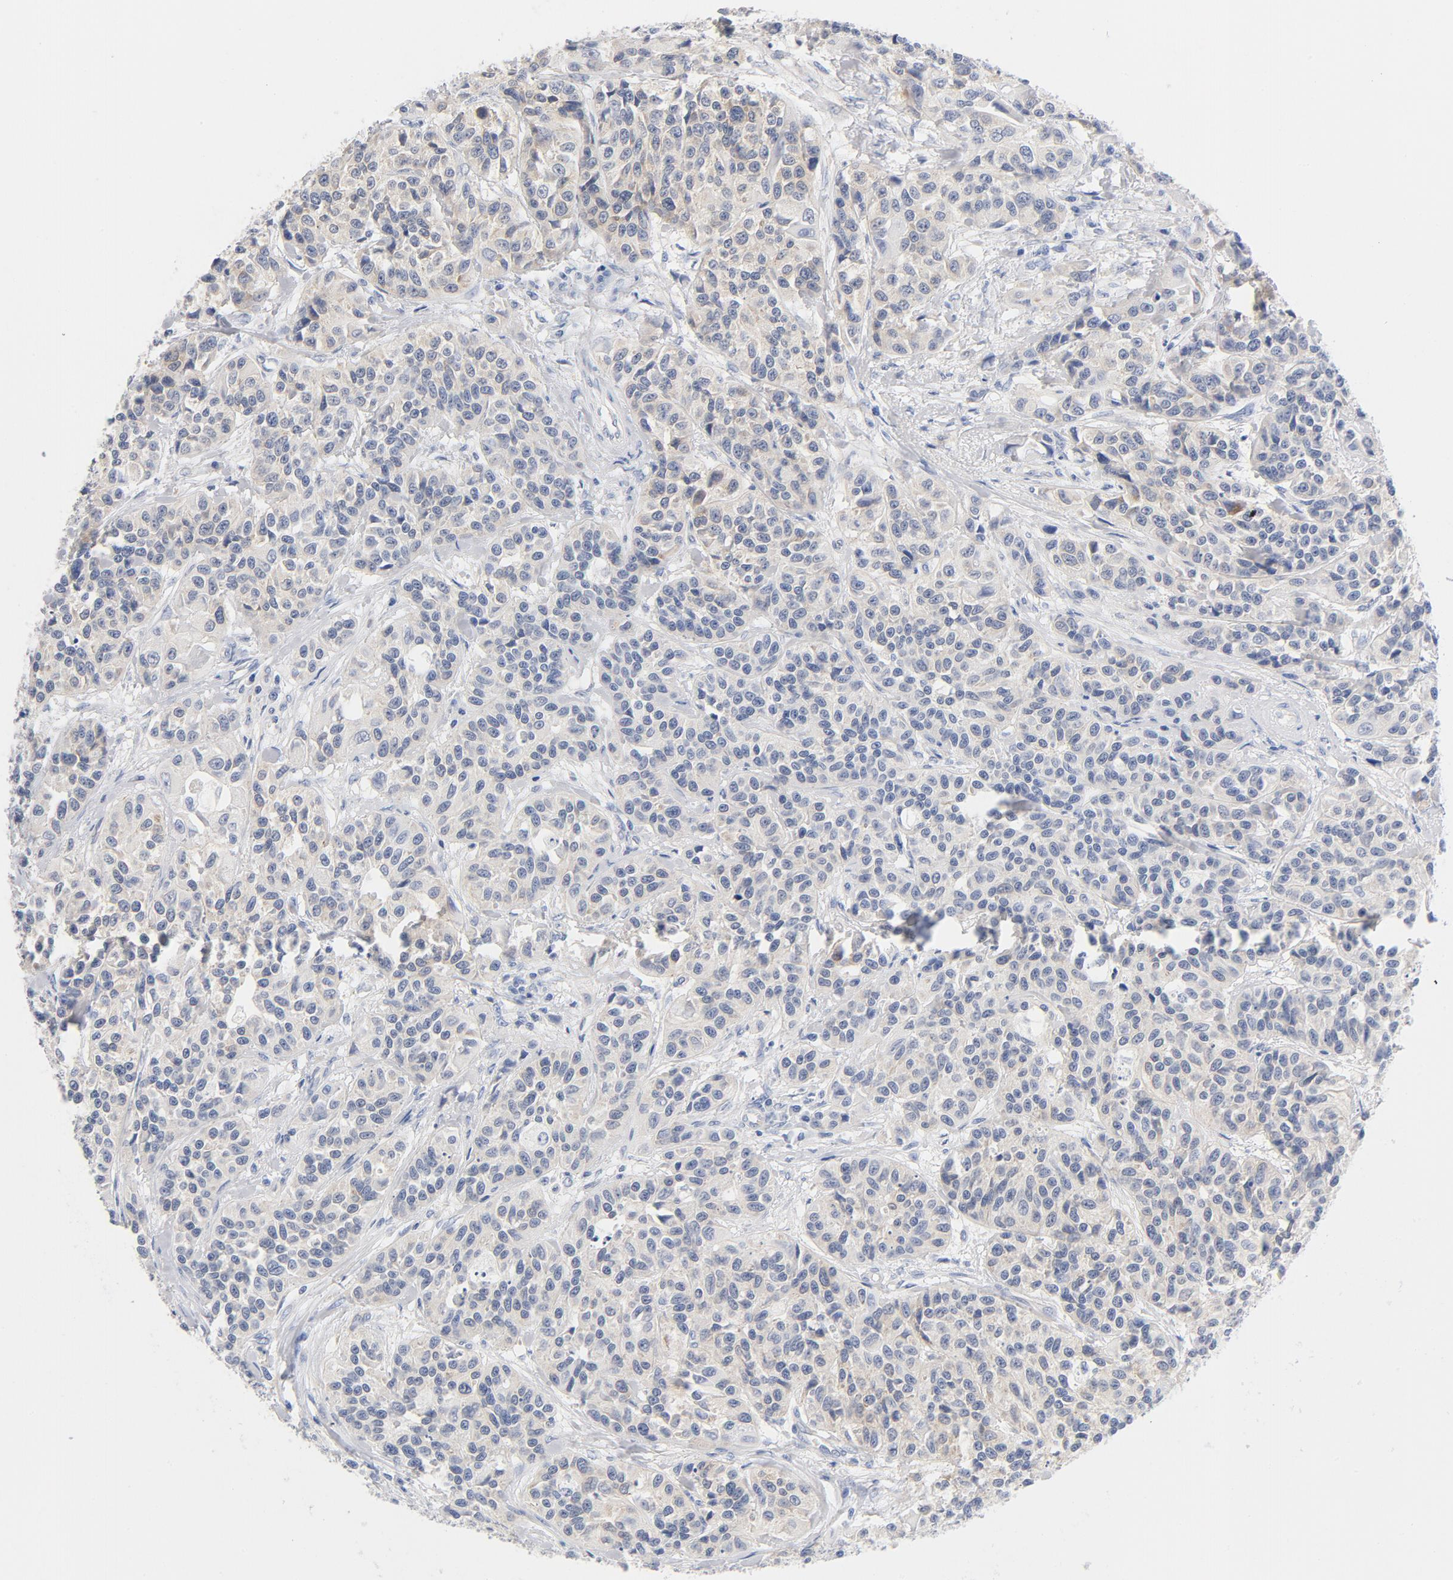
{"staining": {"intensity": "weak", "quantity": "25%-75%", "location": "cytoplasmic/membranous"}, "tissue": "urothelial cancer", "cell_type": "Tumor cells", "image_type": "cancer", "snomed": [{"axis": "morphology", "description": "Urothelial carcinoma, High grade"}, {"axis": "topography", "description": "Urinary bladder"}], "caption": "Human urothelial carcinoma (high-grade) stained with a protein marker displays weak staining in tumor cells.", "gene": "HOMER1", "patient": {"sex": "female", "age": 81}}